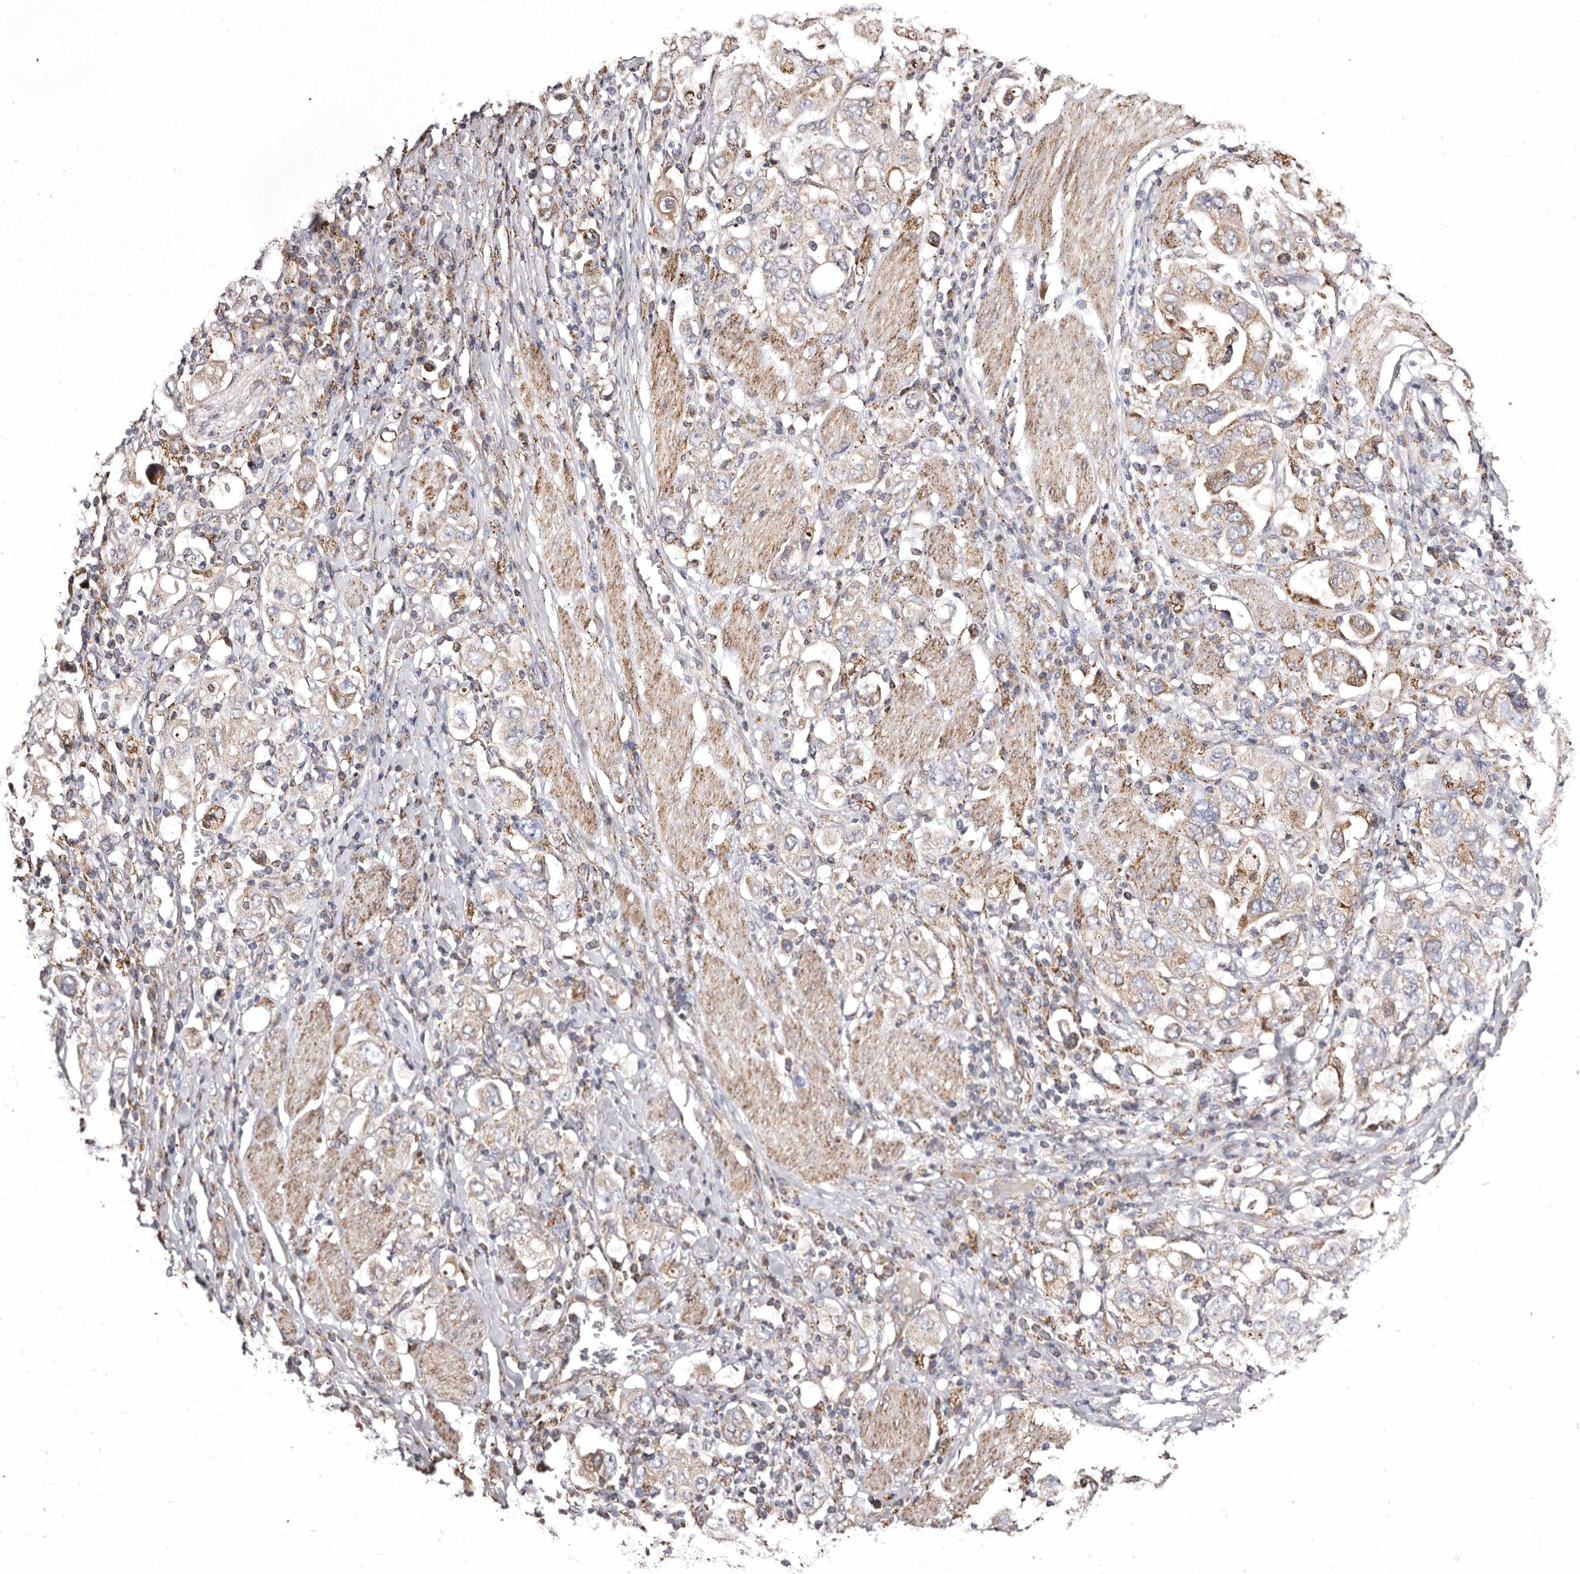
{"staining": {"intensity": "weak", "quantity": "25%-75%", "location": "cytoplasmic/membranous"}, "tissue": "stomach cancer", "cell_type": "Tumor cells", "image_type": "cancer", "snomed": [{"axis": "morphology", "description": "Adenocarcinoma, NOS"}, {"axis": "topography", "description": "Stomach, upper"}], "caption": "Stomach adenocarcinoma stained with a protein marker exhibits weak staining in tumor cells.", "gene": "LUZP1", "patient": {"sex": "male", "age": 62}}